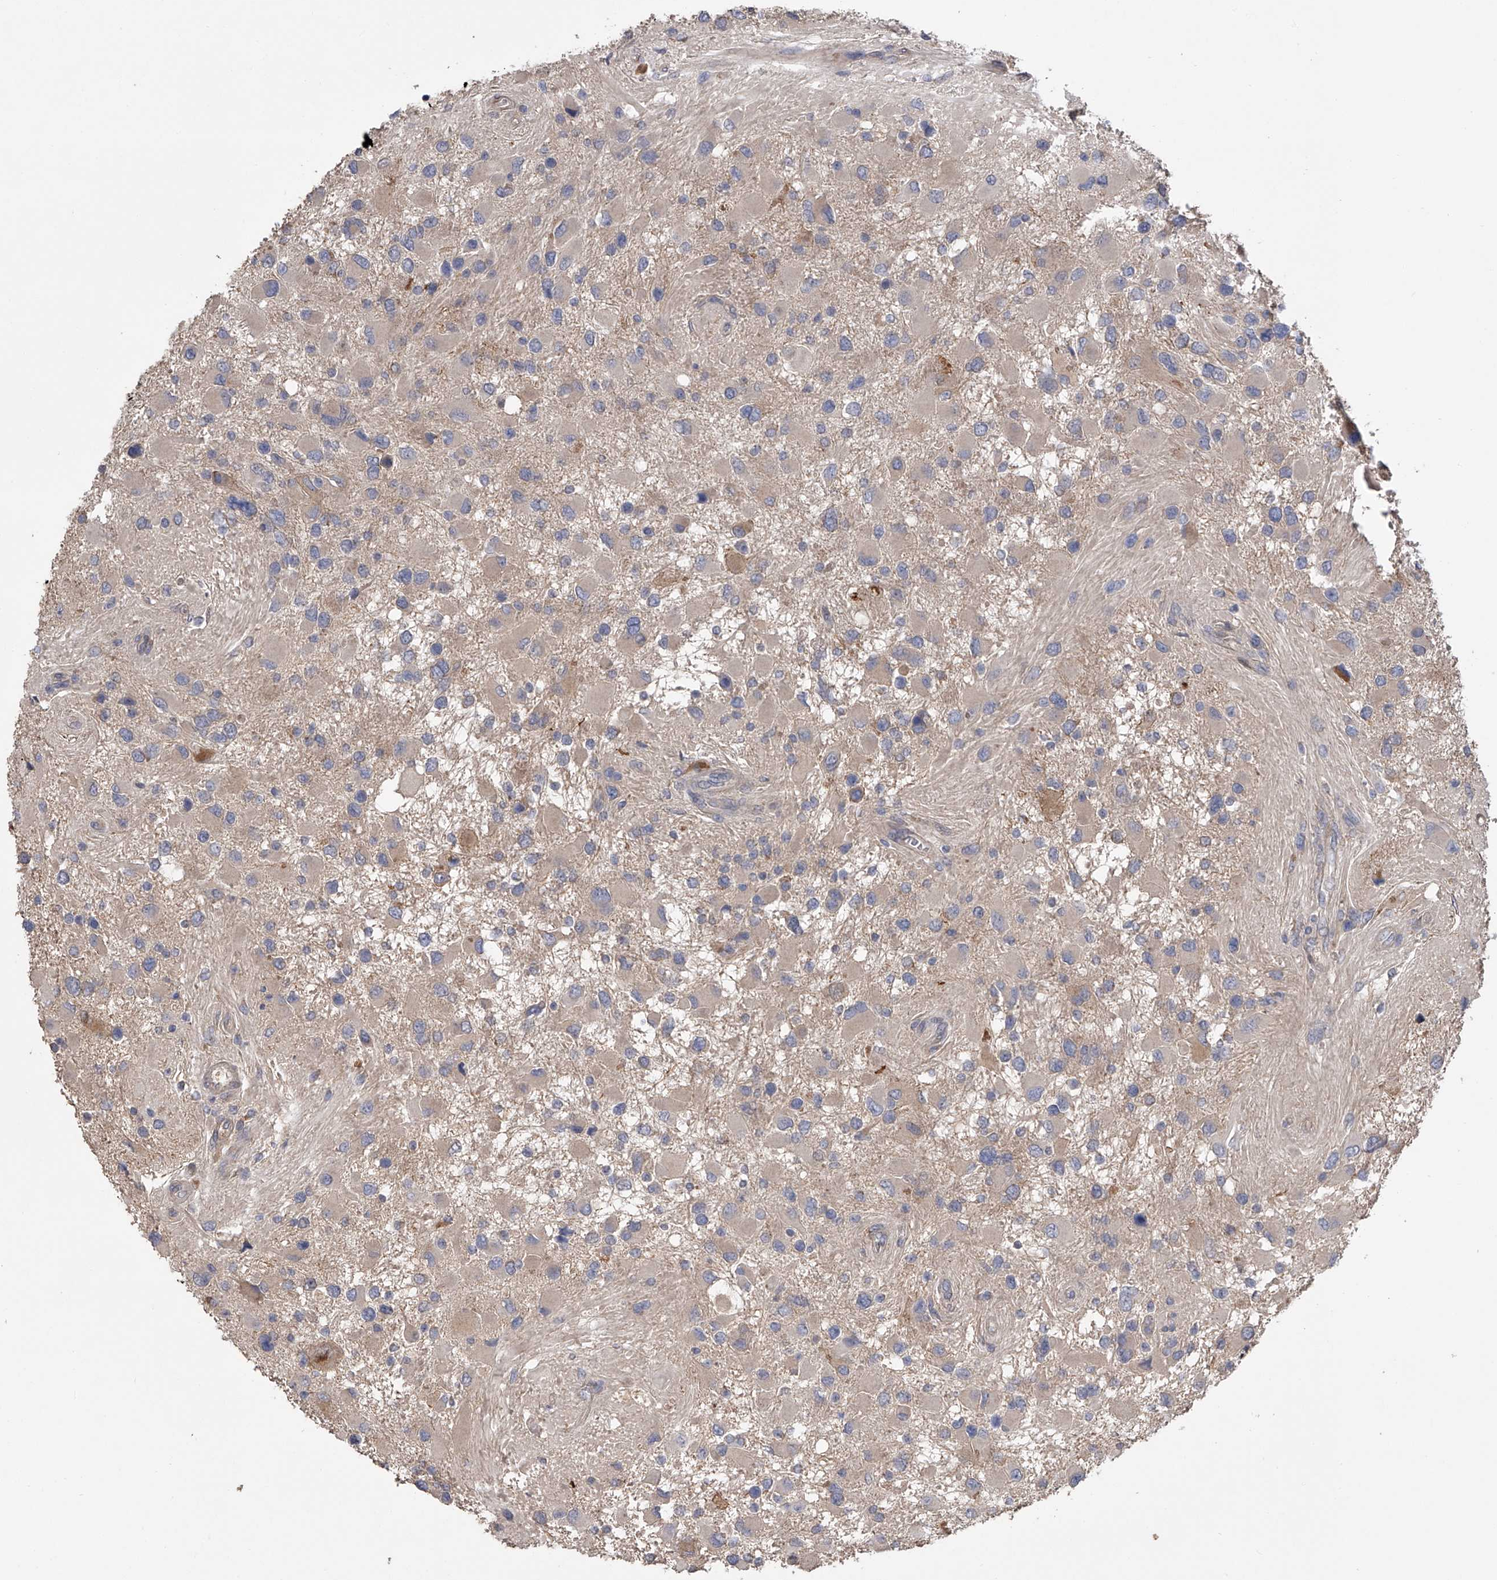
{"staining": {"intensity": "negative", "quantity": "none", "location": "none"}, "tissue": "glioma", "cell_type": "Tumor cells", "image_type": "cancer", "snomed": [{"axis": "morphology", "description": "Glioma, malignant, High grade"}, {"axis": "topography", "description": "Brain"}], "caption": "Immunohistochemistry (IHC) histopathology image of high-grade glioma (malignant) stained for a protein (brown), which exhibits no expression in tumor cells.", "gene": "ZNF343", "patient": {"sex": "male", "age": 53}}